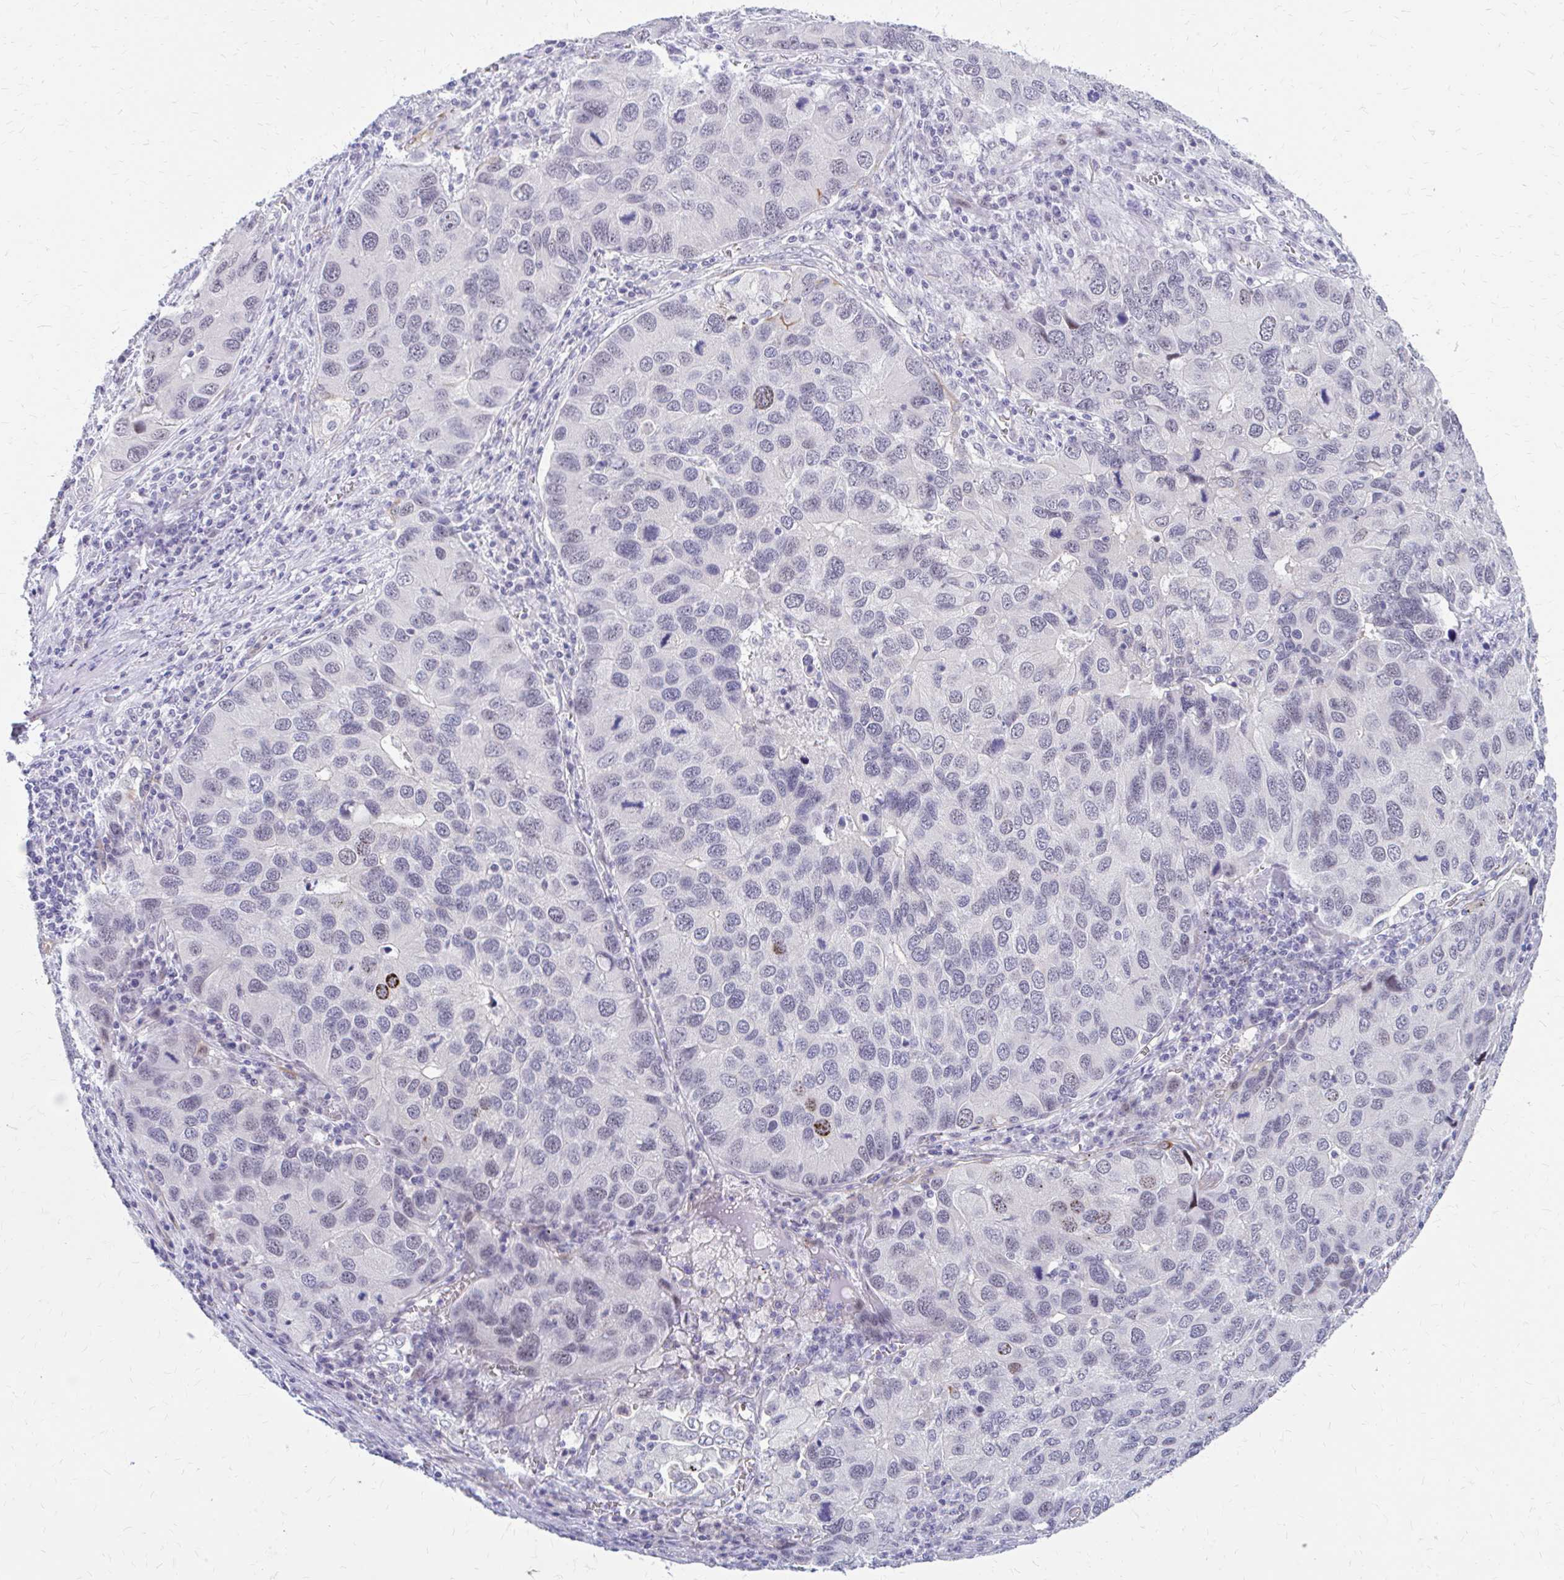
{"staining": {"intensity": "moderate", "quantity": "<25%", "location": "nuclear"}, "tissue": "lung cancer", "cell_type": "Tumor cells", "image_type": "cancer", "snomed": [{"axis": "morphology", "description": "Aneuploidy"}, {"axis": "morphology", "description": "Adenocarcinoma, NOS"}, {"axis": "topography", "description": "Lymph node"}, {"axis": "topography", "description": "Lung"}], "caption": "This image reveals lung cancer stained with IHC to label a protein in brown. The nuclear of tumor cells show moderate positivity for the protein. Nuclei are counter-stained blue.", "gene": "RGS16", "patient": {"sex": "female", "age": 74}}